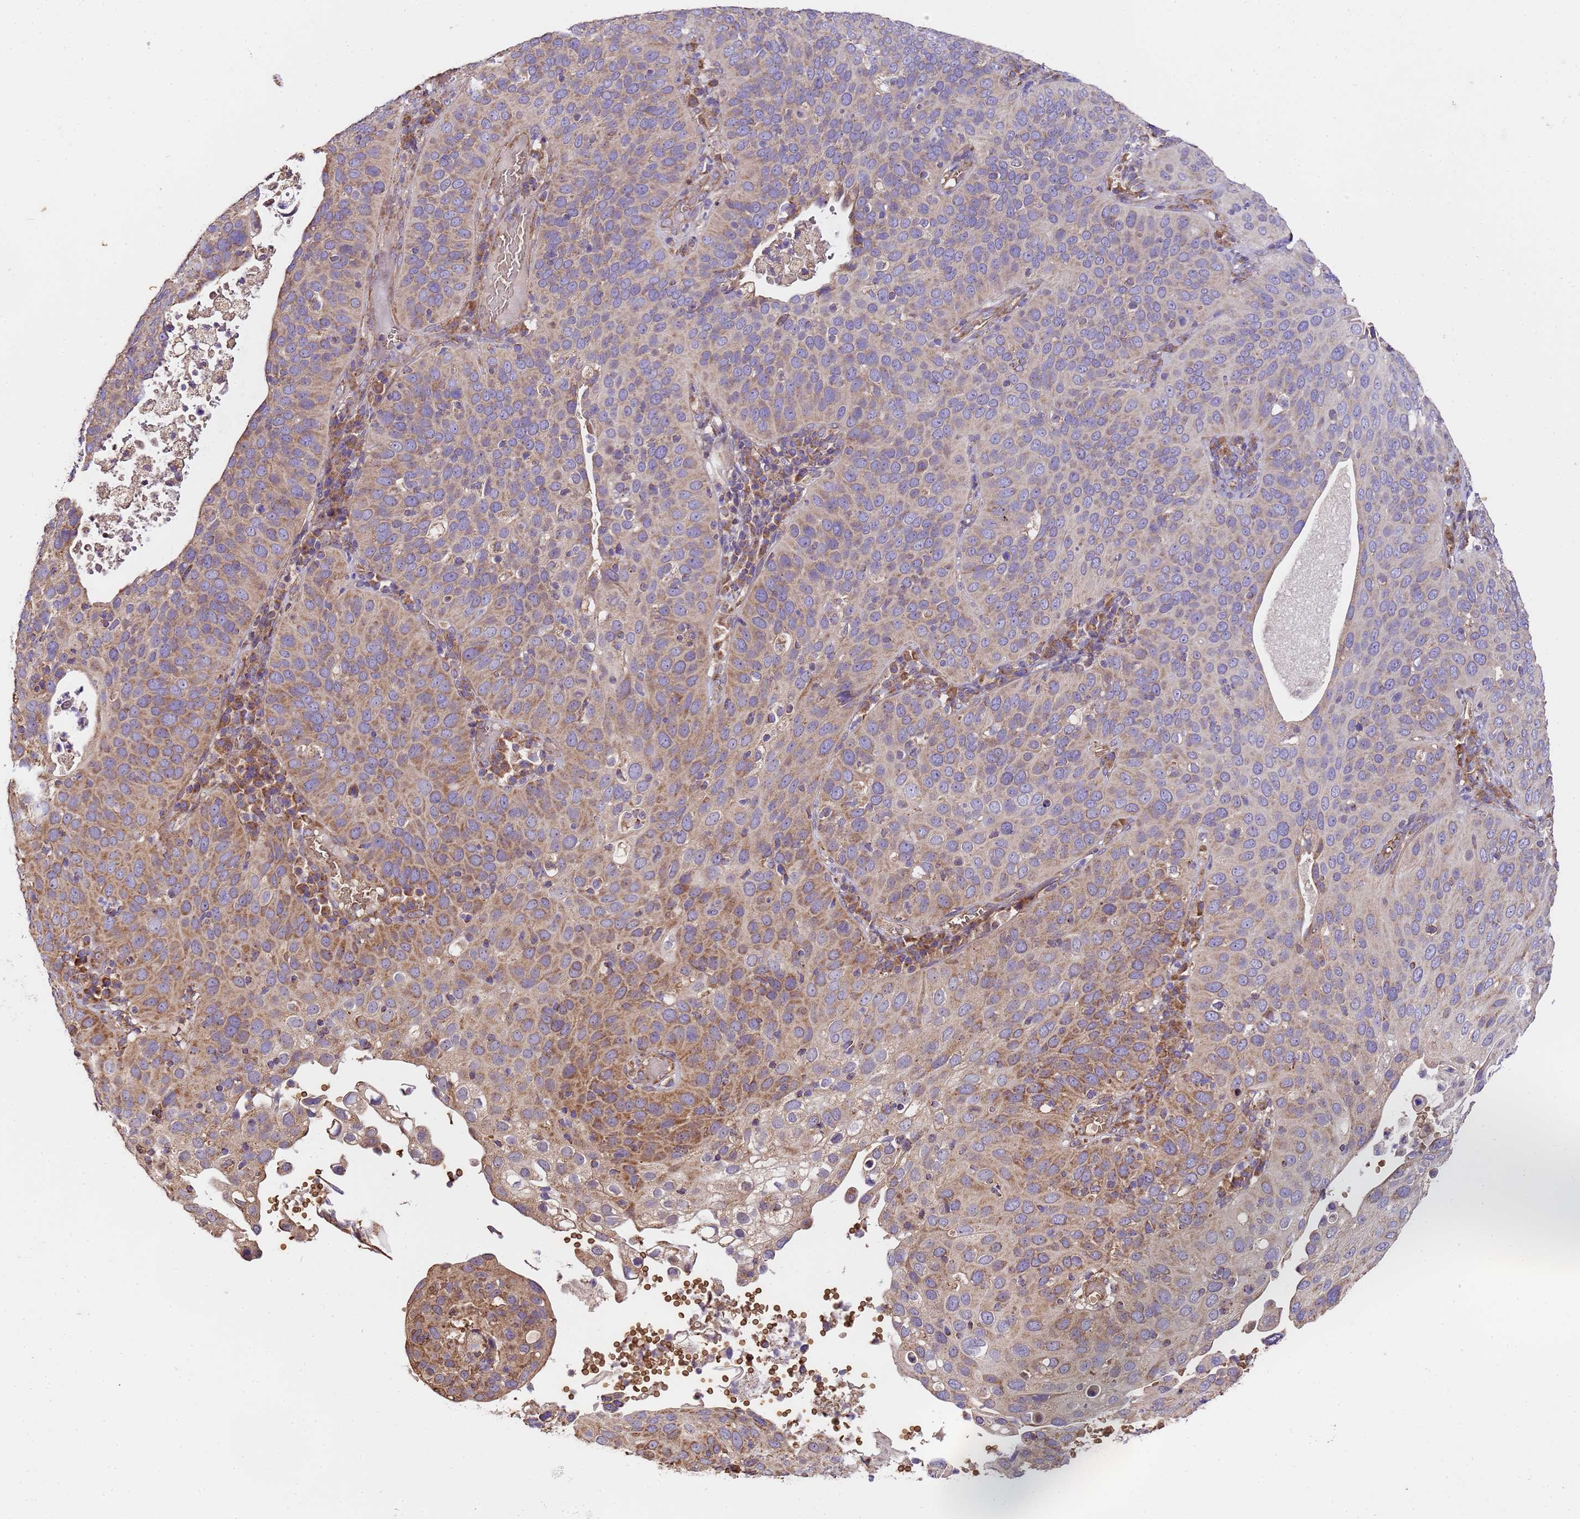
{"staining": {"intensity": "moderate", "quantity": "25%-75%", "location": "cytoplasmic/membranous"}, "tissue": "cervical cancer", "cell_type": "Tumor cells", "image_type": "cancer", "snomed": [{"axis": "morphology", "description": "Squamous cell carcinoma, NOS"}, {"axis": "topography", "description": "Cervix"}], "caption": "This is an image of IHC staining of cervical cancer (squamous cell carcinoma), which shows moderate expression in the cytoplasmic/membranous of tumor cells.", "gene": "LRRIQ1", "patient": {"sex": "female", "age": 36}}